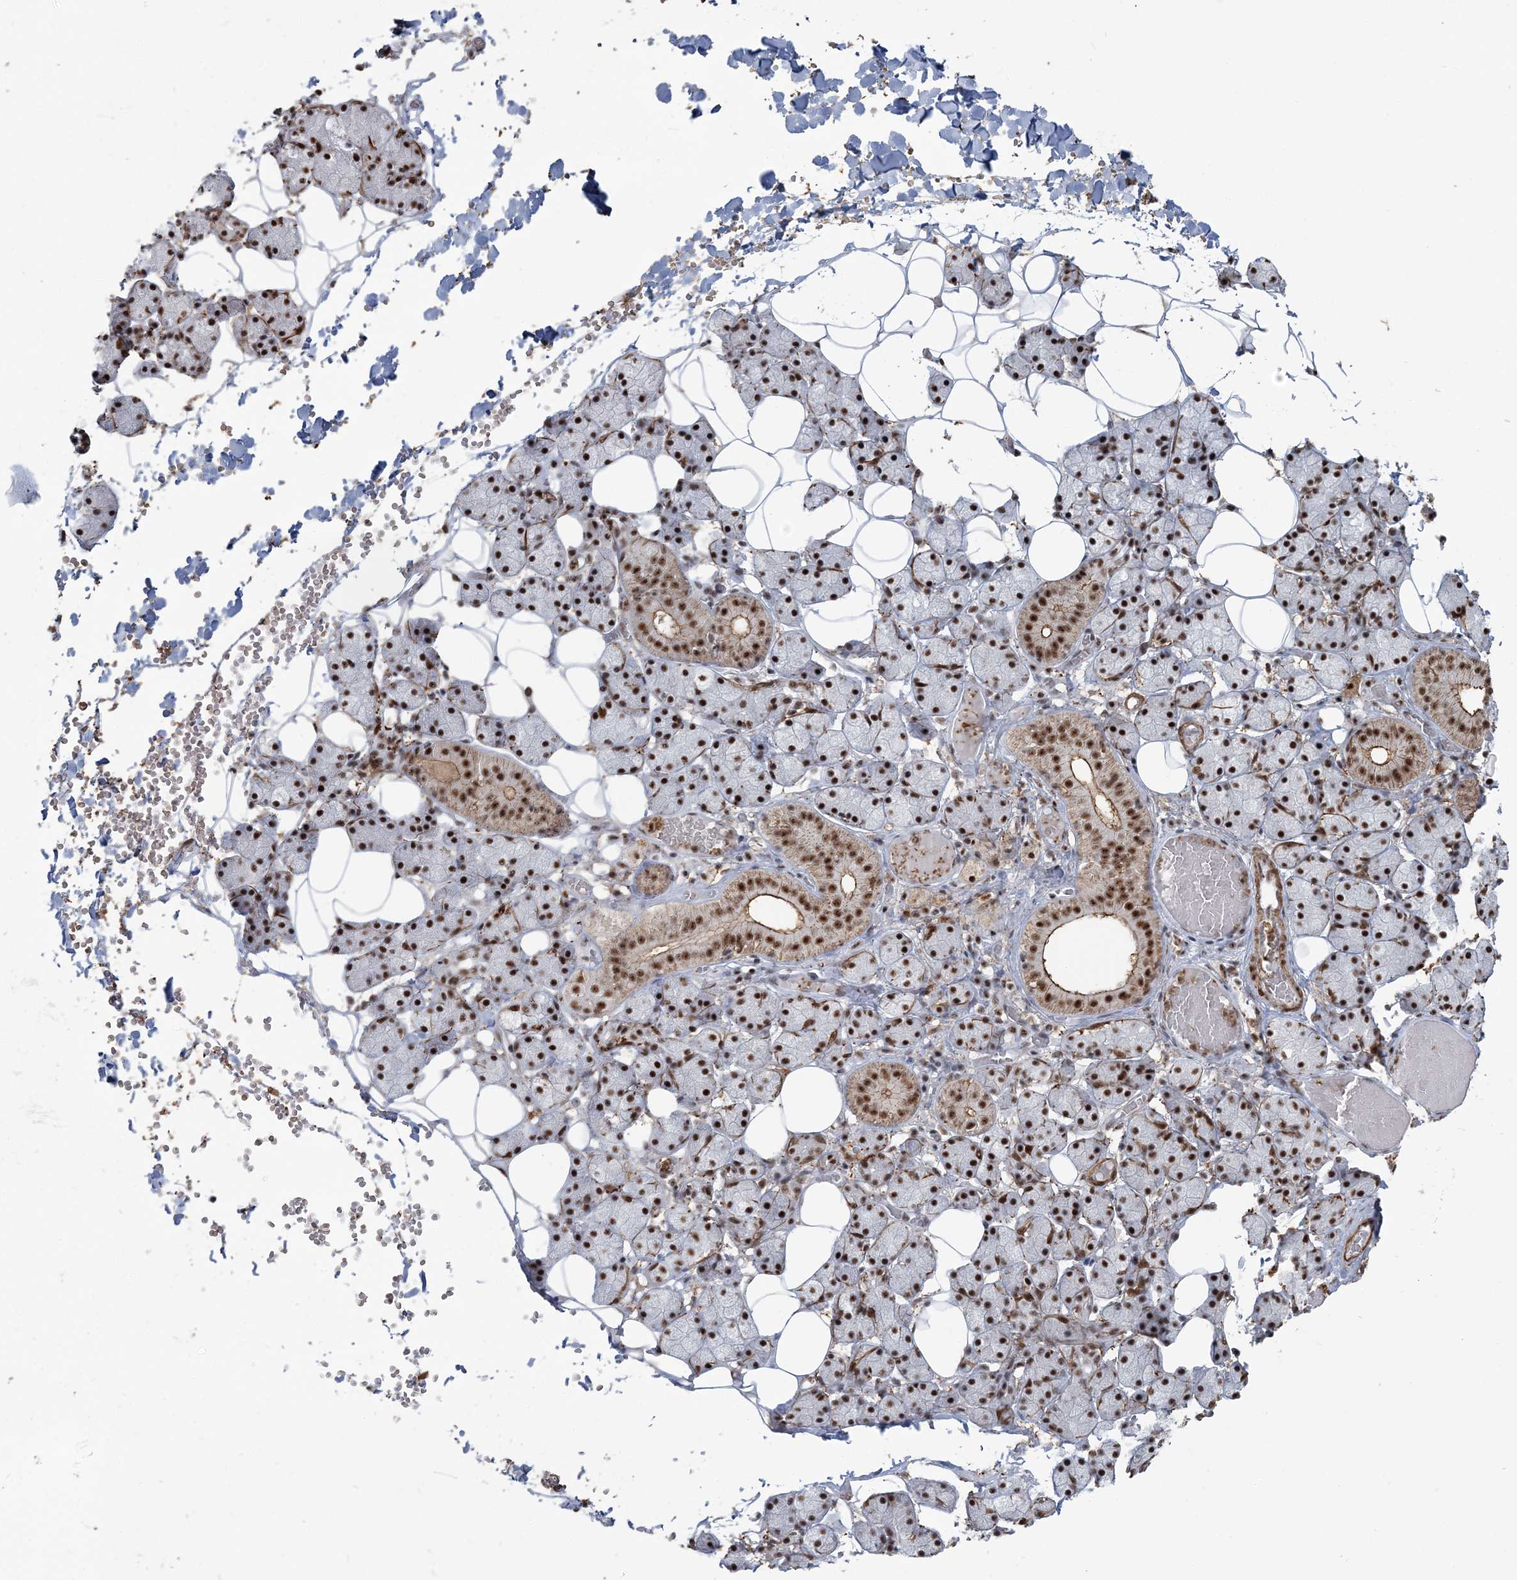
{"staining": {"intensity": "strong", "quantity": ">75%", "location": "cytoplasmic/membranous,nuclear"}, "tissue": "salivary gland", "cell_type": "Glandular cells", "image_type": "normal", "snomed": [{"axis": "morphology", "description": "Normal tissue, NOS"}, {"axis": "topography", "description": "Salivary gland"}], "caption": "Strong cytoplasmic/membranous,nuclear protein expression is identified in about >75% of glandular cells in salivary gland.", "gene": "DDX46", "patient": {"sex": "female", "age": 33}}